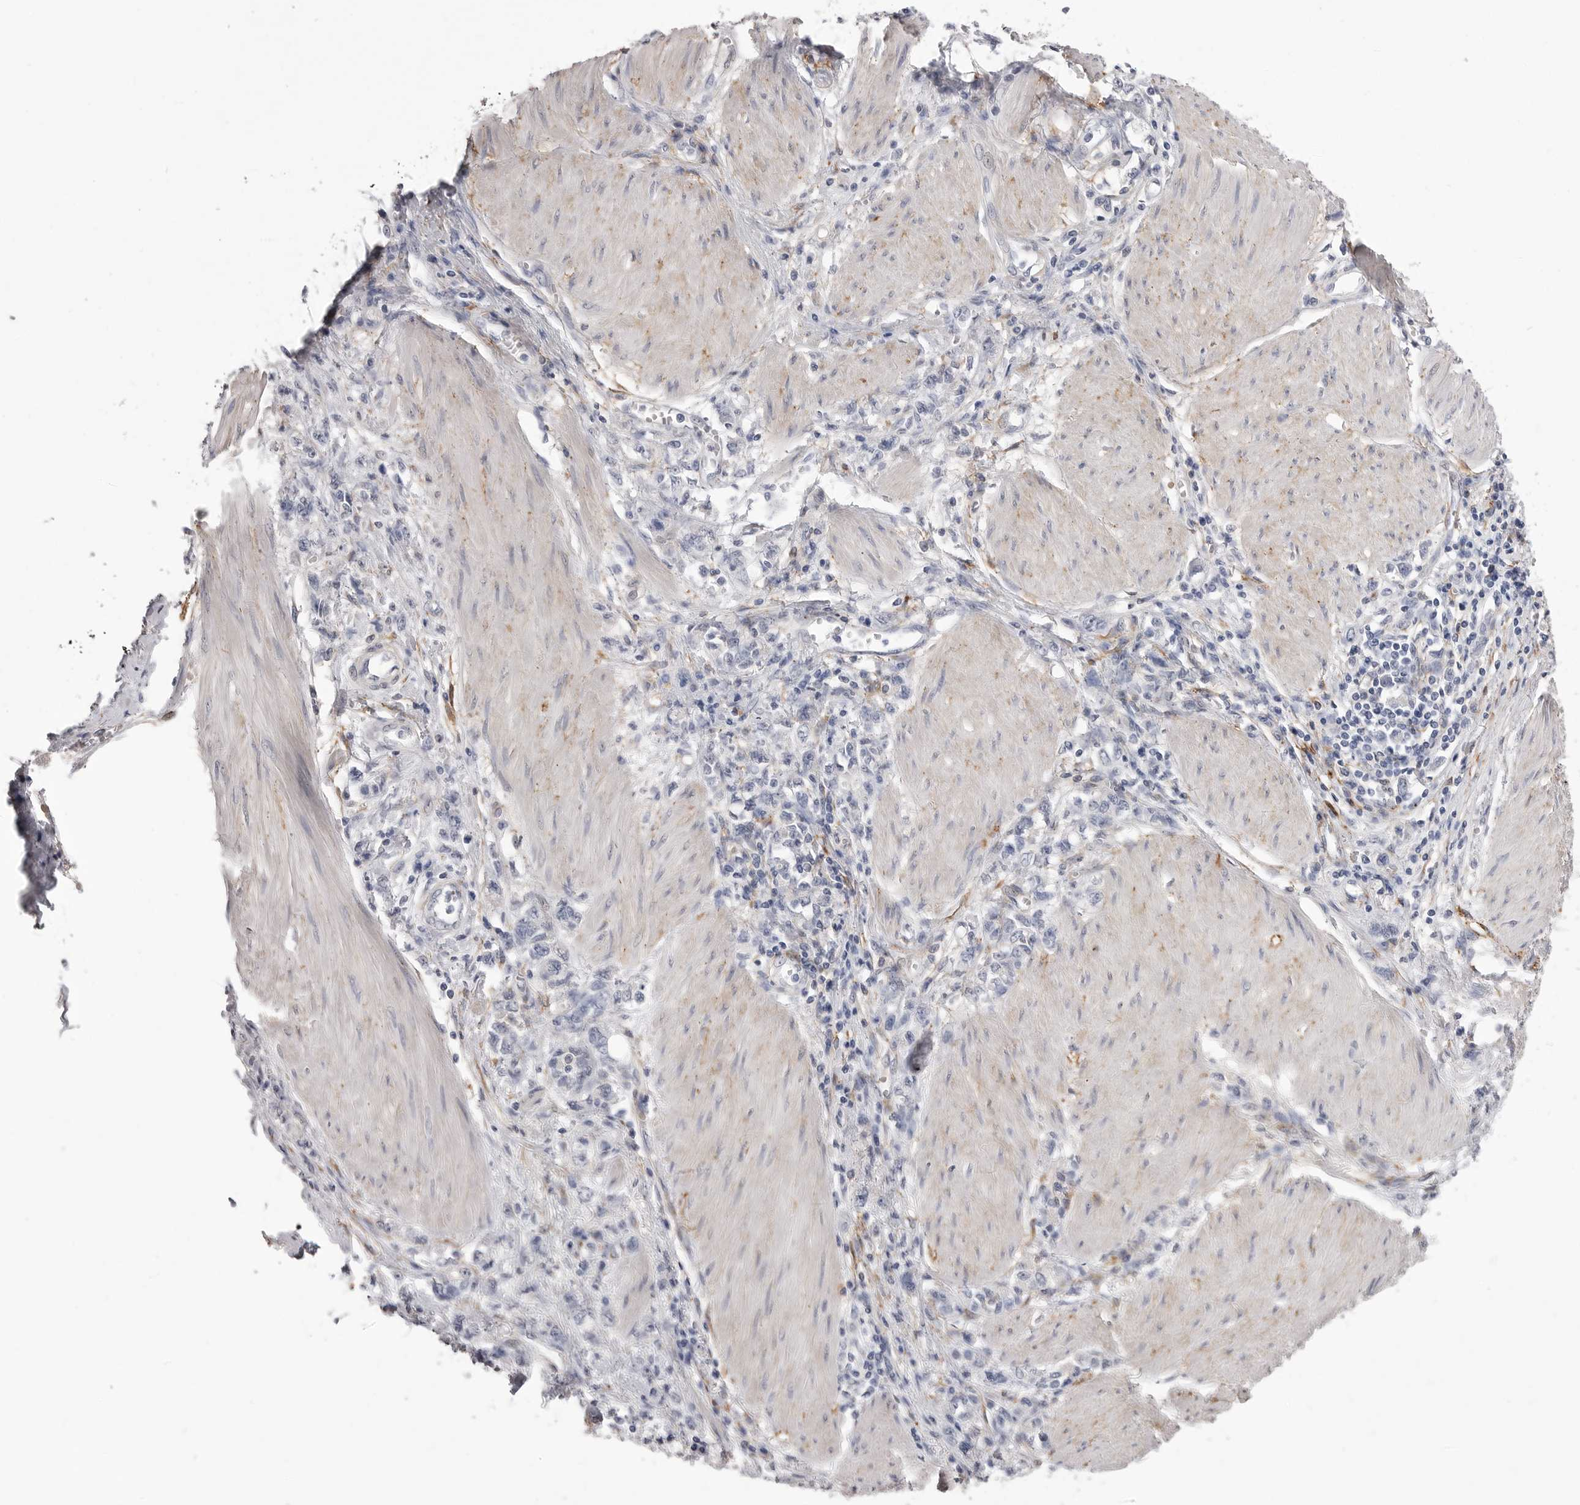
{"staining": {"intensity": "negative", "quantity": "none", "location": "none"}, "tissue": "stomach cancer", "cell_type": "Tumor cells", "image_type": "cancer", "snomed": [{"axis": "morphology", "description": "Adenocarcinoma, NOS"}, {"axis": "topography", "description": "Stomach"}], "caption": "IHC histopathology image of human adenocarcinoma (stomach) stained for a protein (brown), which exhibits no positivity in tumor cells.", "gene": "AKAP12", "patient": {"sex": "female", "age": 76}}